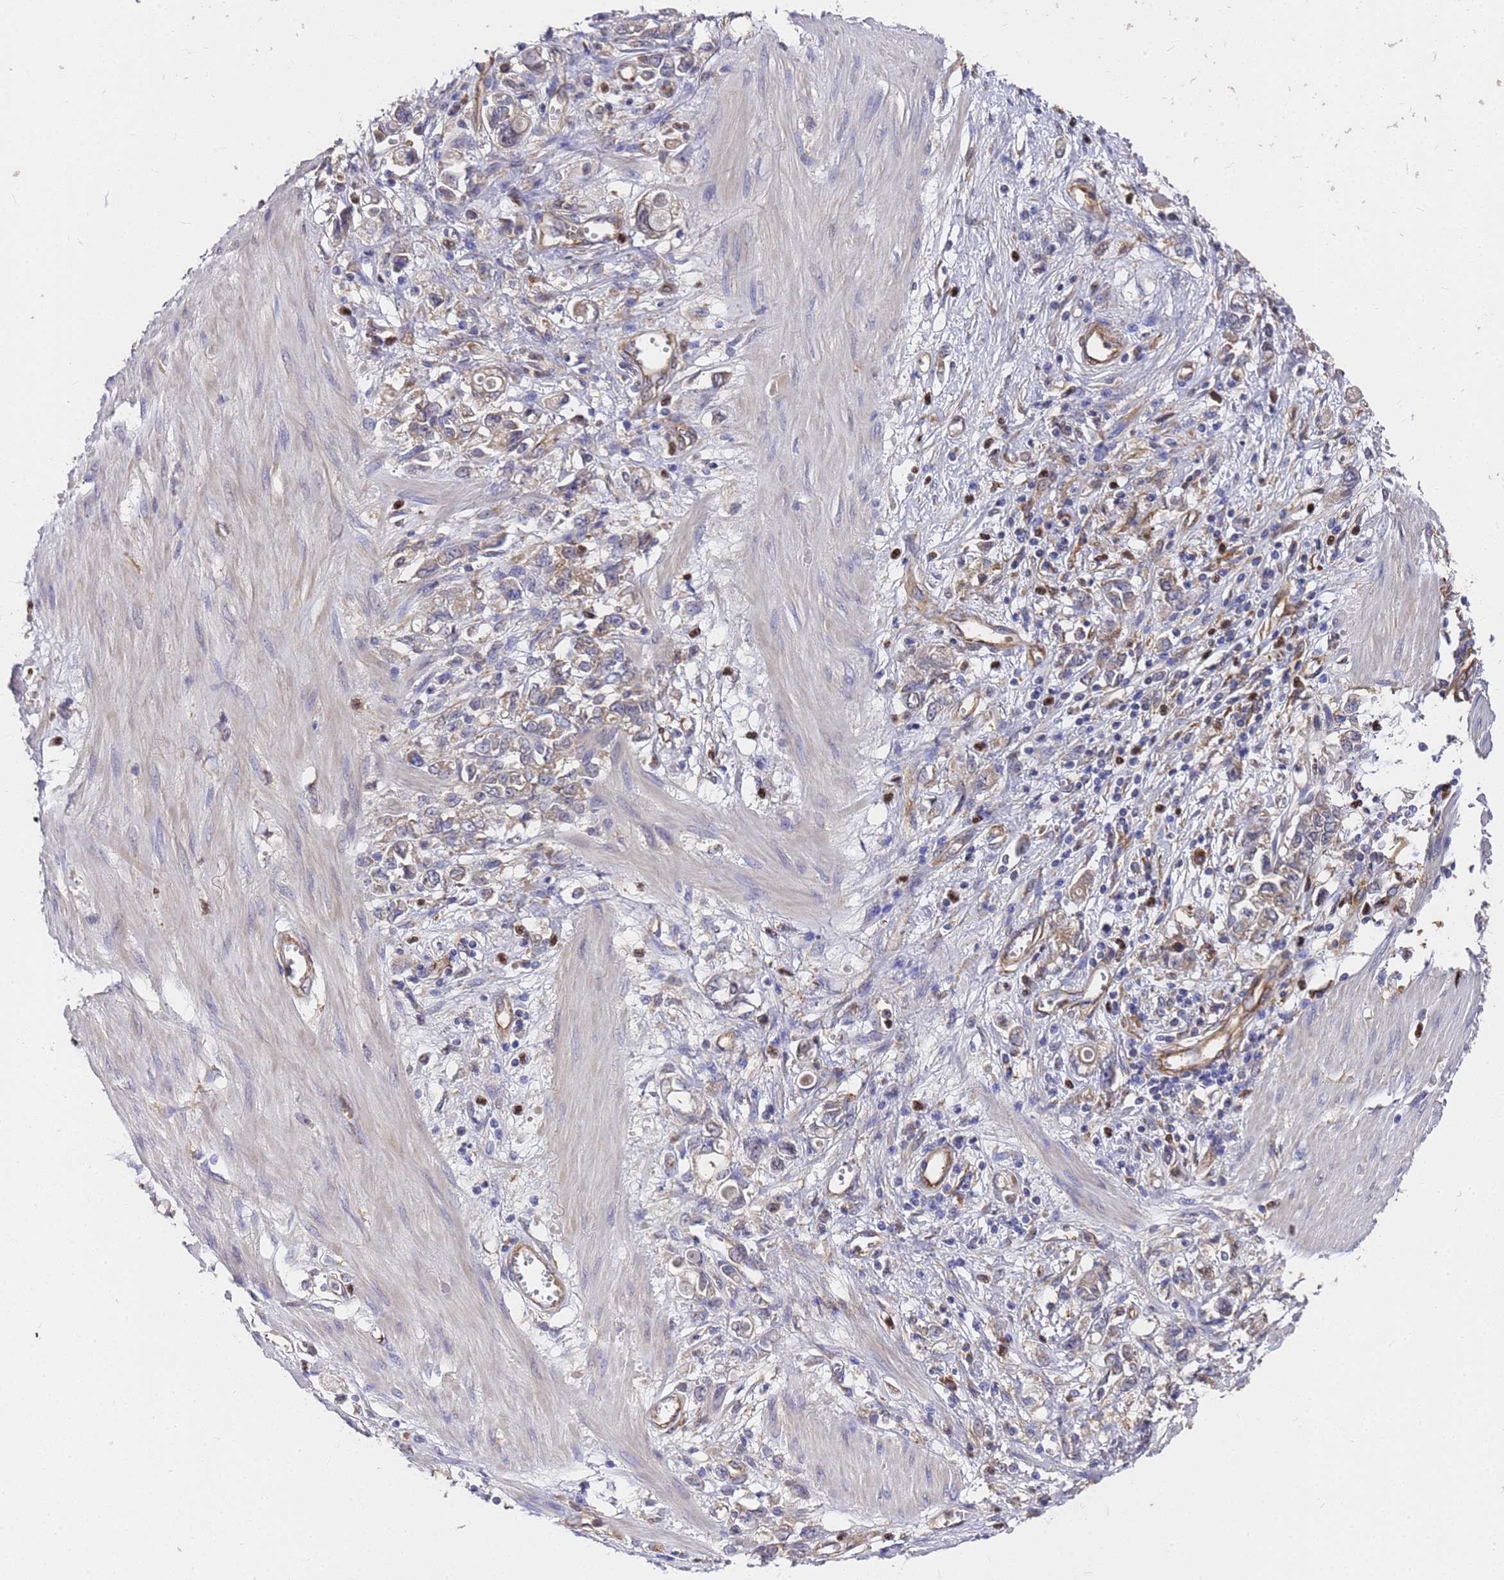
{"staining": {"intensity": "weak", "quantity": "<25%", "location": "cytoplasmic/membranous"}, "tissue": "stomach cancer", "cell_type": "Tumor cells", "image_type": "cancer", "snomed": [{"axis": "morphology", "description": "Adenocarcinoma, NOS"}, {"axis": "topography", "description": "Stomach"}], "caption": "Human stomach cancer (adenocarcinoma) stained for a protein using immunohistochemistry (IHC) exhibits no positivity in tumor cells.", "gene": "SLC35E2B", "patient": {"sex": "female", "age": 76}}